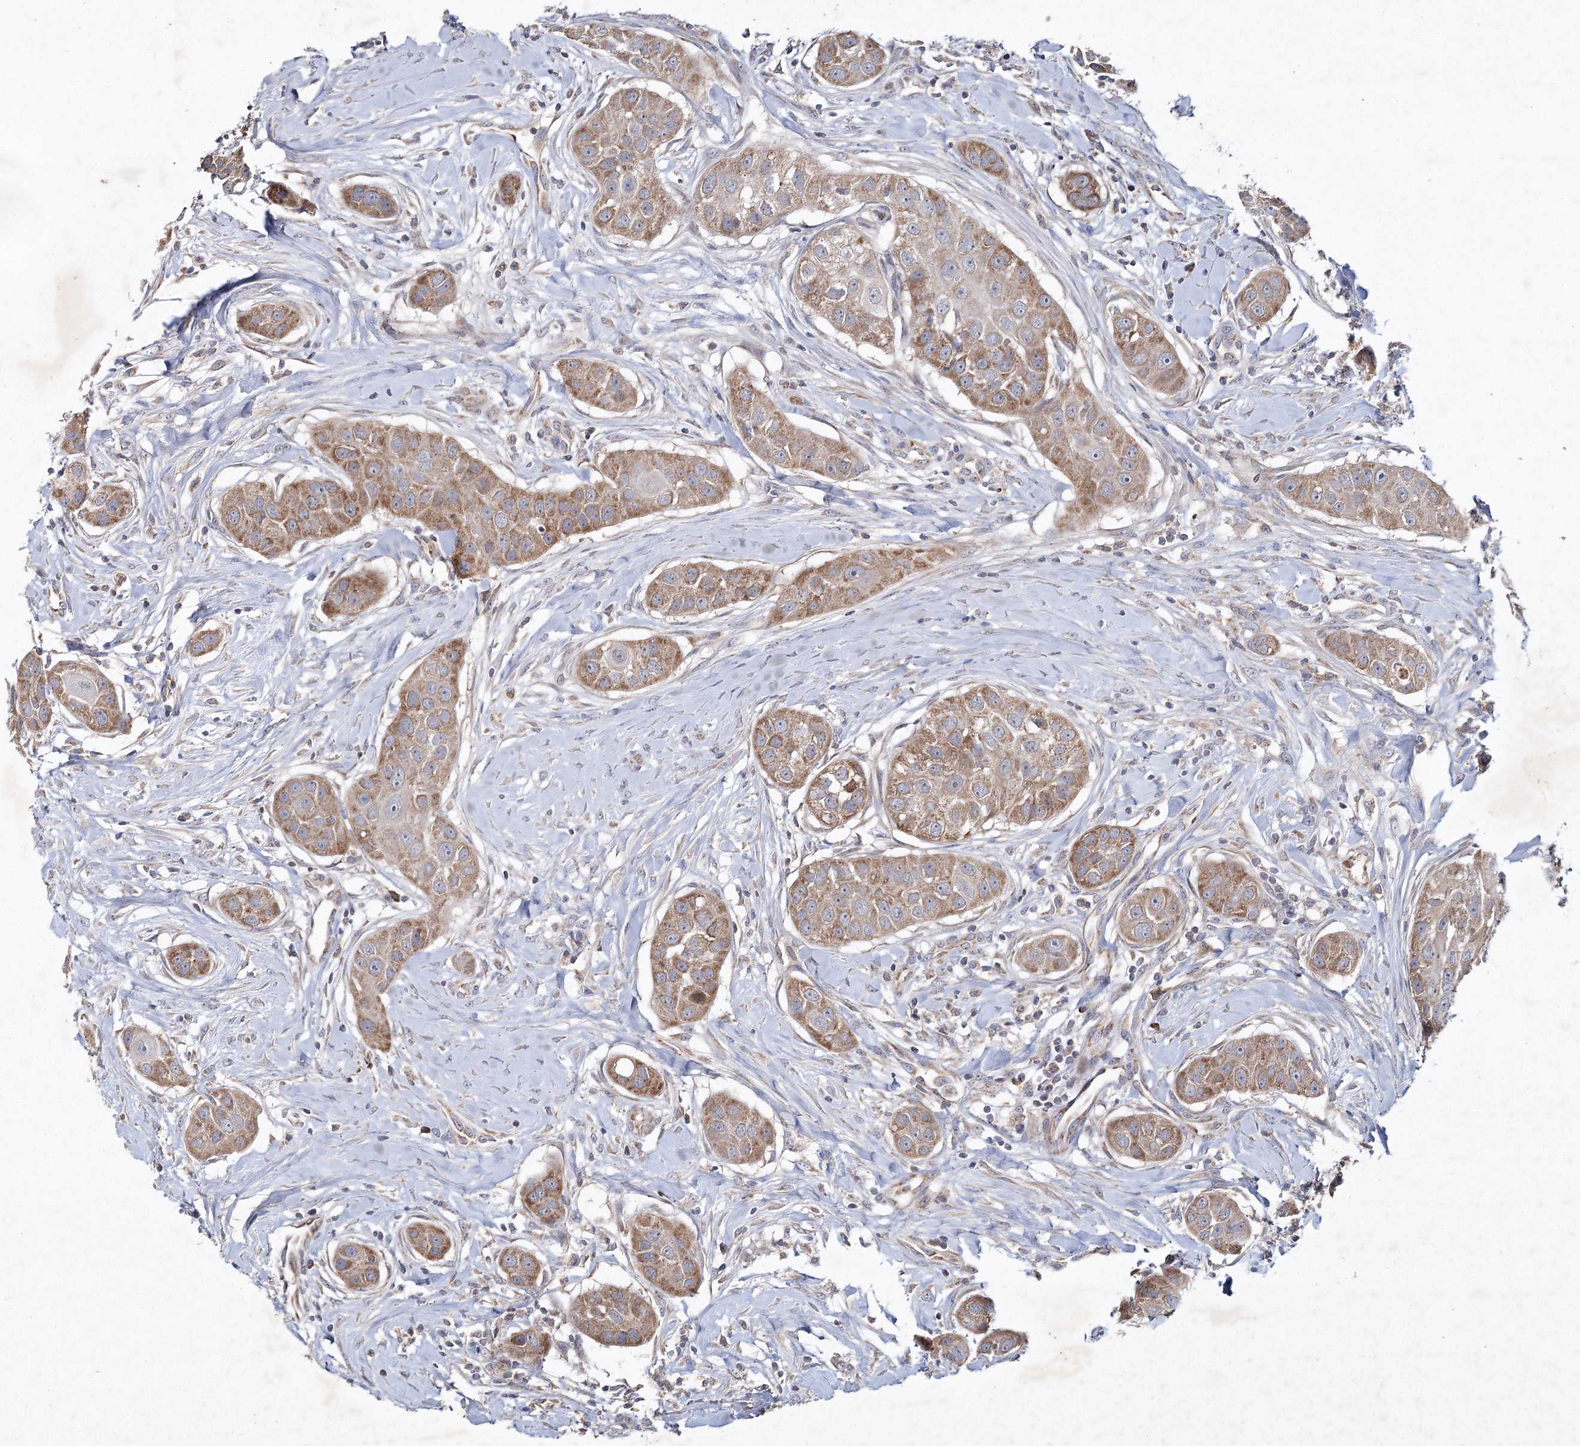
{"staining": {"intensity": "moderate", "quantity": ">75%", "location": "cytoplasmic/membranous"}, "tissue": "head and neck cancer", "cell_type": "Tumor cells", "image_type": "cancer", "snomed": [{"axis": "morphology", "description": "Normal tissue, NOS"}, {"axis": "morphology", "description": "Squamous cell carcinoma, NOS"}, {"axis": "topography", "description": "Skeletal muscle"}, {"axis": "topography", "description": "Head-Neck"}], "caption": "Moderate cytoplasmic/membranous staining for a protein is seen in approximately >75% of tumor cells of squamous cell carcinoma (head and neck) using immunohistochemistry (IHC).", "gene": "MRPL44", "patient": {"sex": "male", "age": 51}}